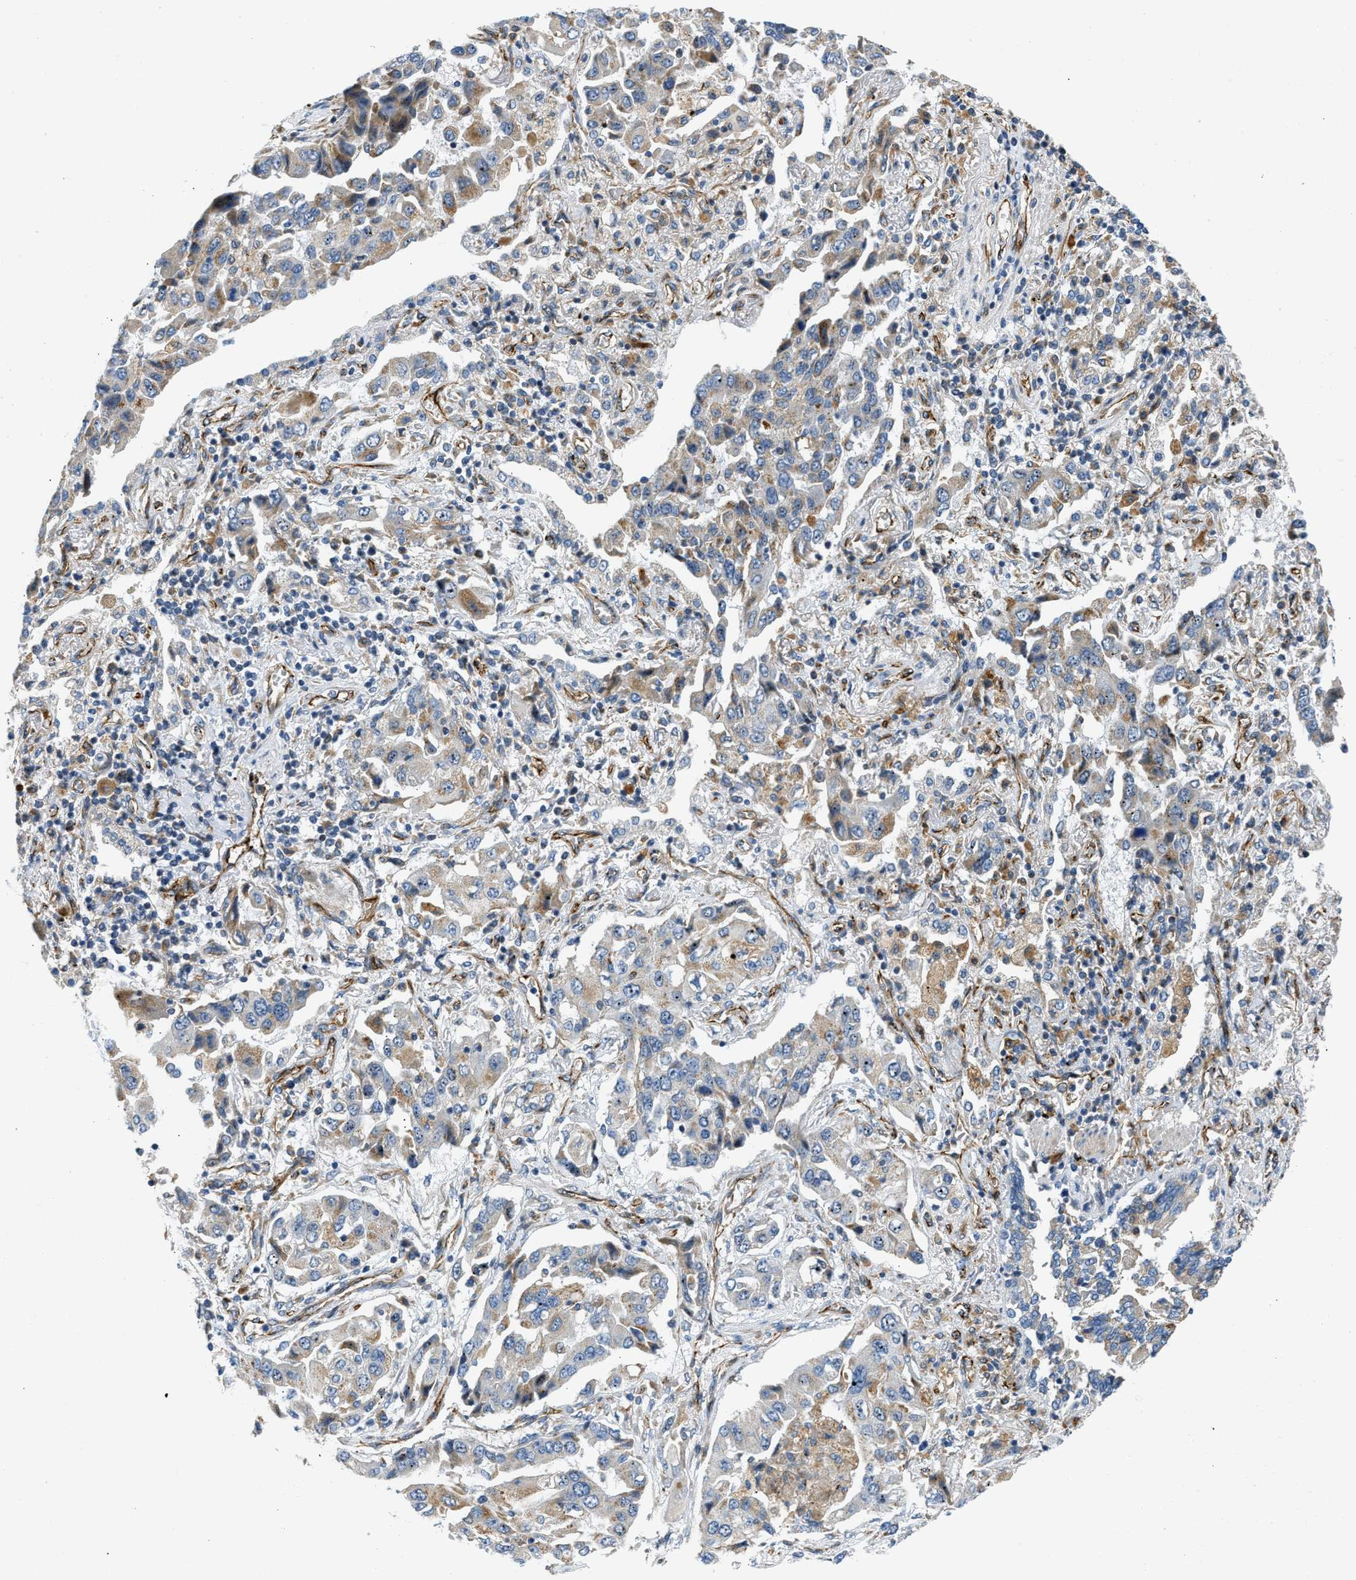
{"staining": {"intensity": "moderate", "quantity": "<25%", "location": "cytoplasmic/membranous"}, "tissue": "lung cancer", "cell_type": "Tumor cells", "image_type": "cancer", "snomed": [{"axis": "morphology", "description": "Adenocarcinoma, NOS"}, {"axis": "topography", "description": "Lung"}], "caption": "Approximately <25% of tumor cells in lung adenocarcinoma reveal moderate cytoplasmic/membranous protein expression as visualized by brown immunohistochemical staining.", "gene": "ULK4", "patient": {"sex": "female", "age": 65}}